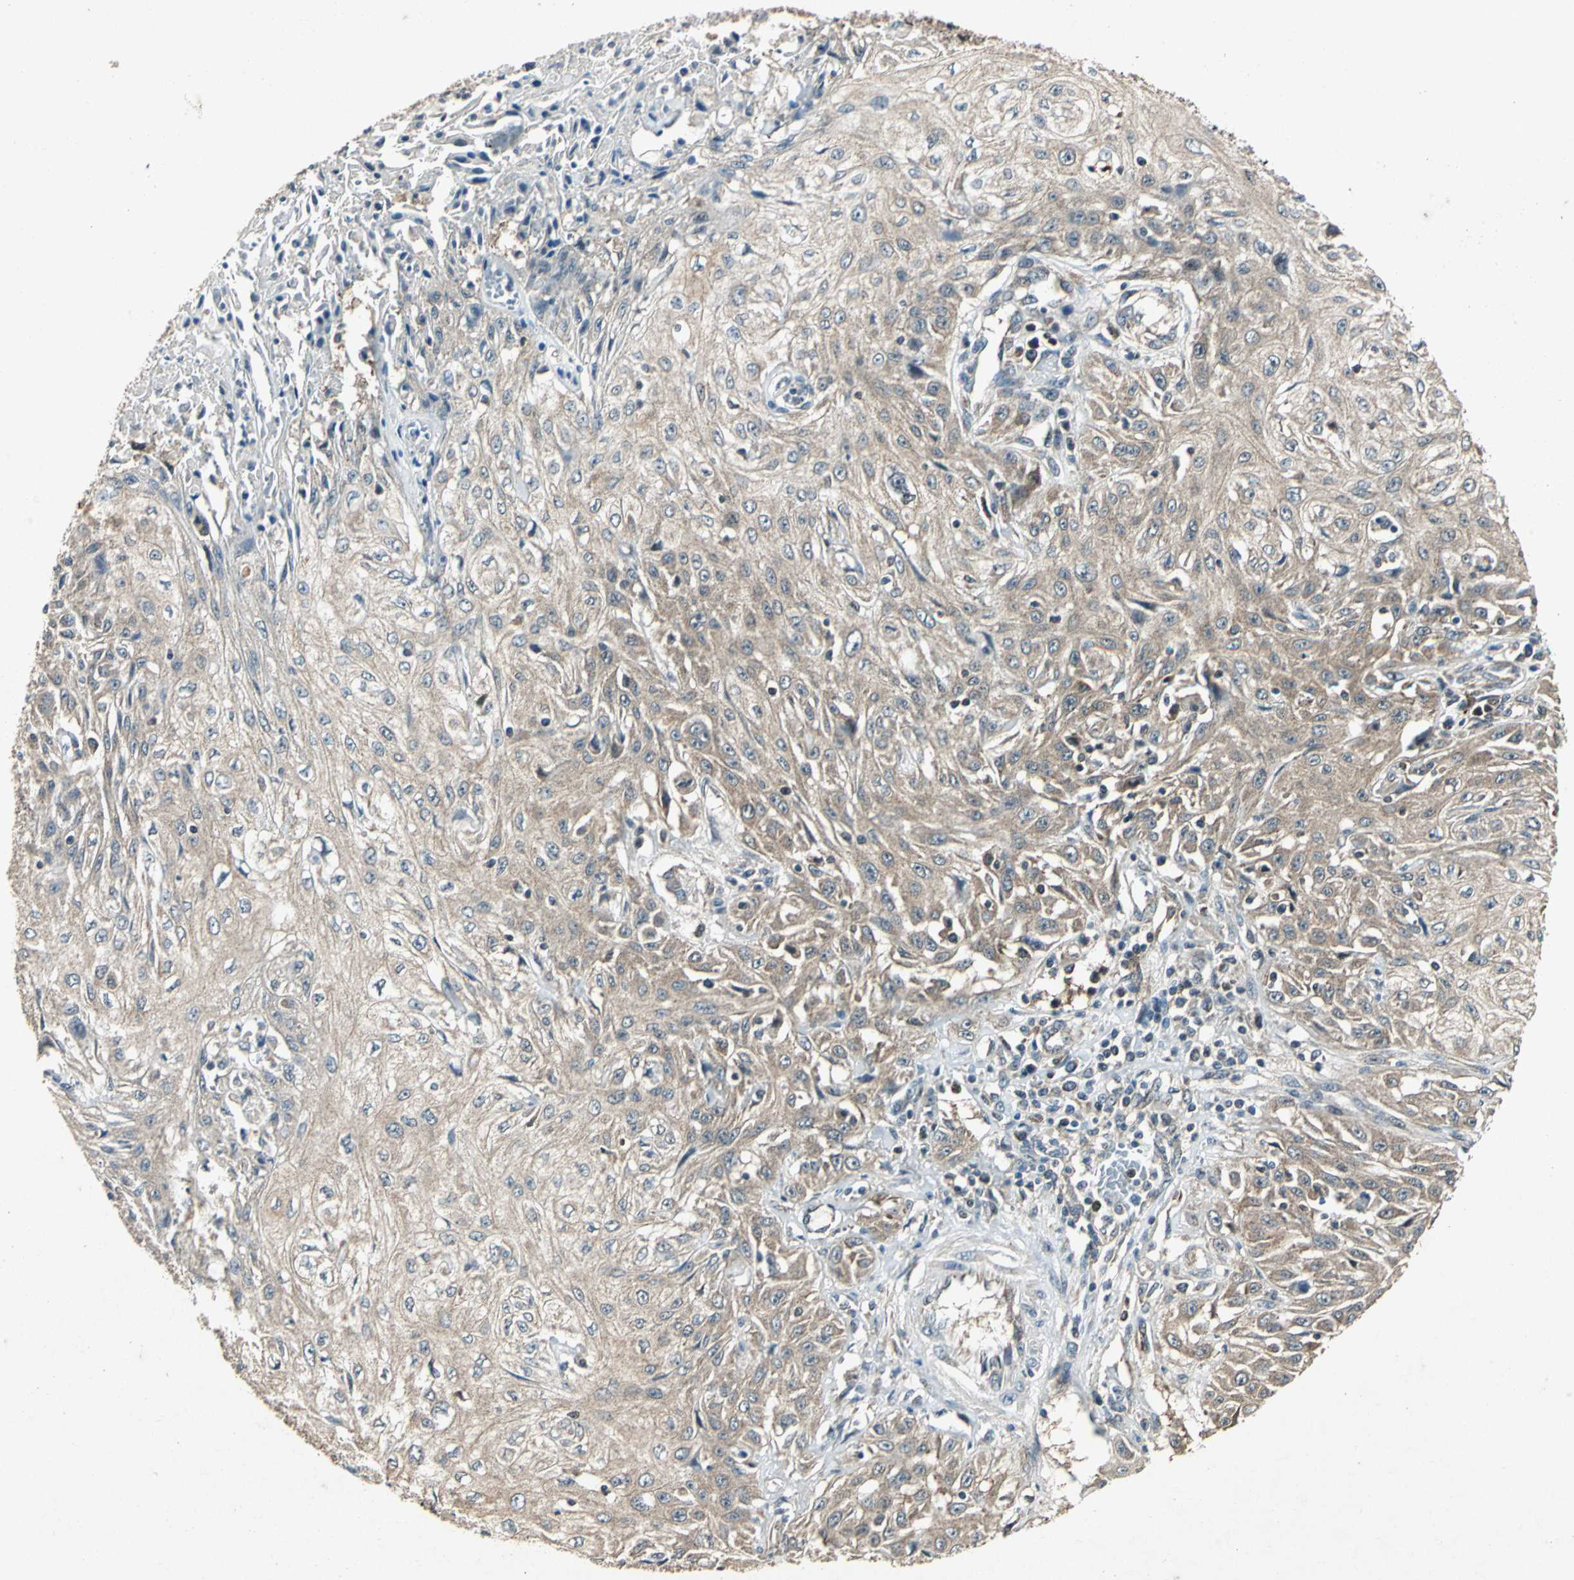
{"staining": {"intensity": "weak", "quantity": ">75%", "location": "cytoplasmic/membranous"}, "tissue": "skin cancer", "cell_type": "Tumor cells", "image_type": "cancer", "snomed": [{"axis": "morphology", "description": "Squamous cell carcinoma, NOS"}, {"axis": "topography", "description": "Skin"}], "caption": "Immunohistochemical staining of human skin cancer (squamous cell carcinoma) displays low levels of weak cytoplasmic/membranous protein staining in approximately >75% of tumor cells.", "gene": "AHSA1", "patient": {"sex": "male", "age": 75}}